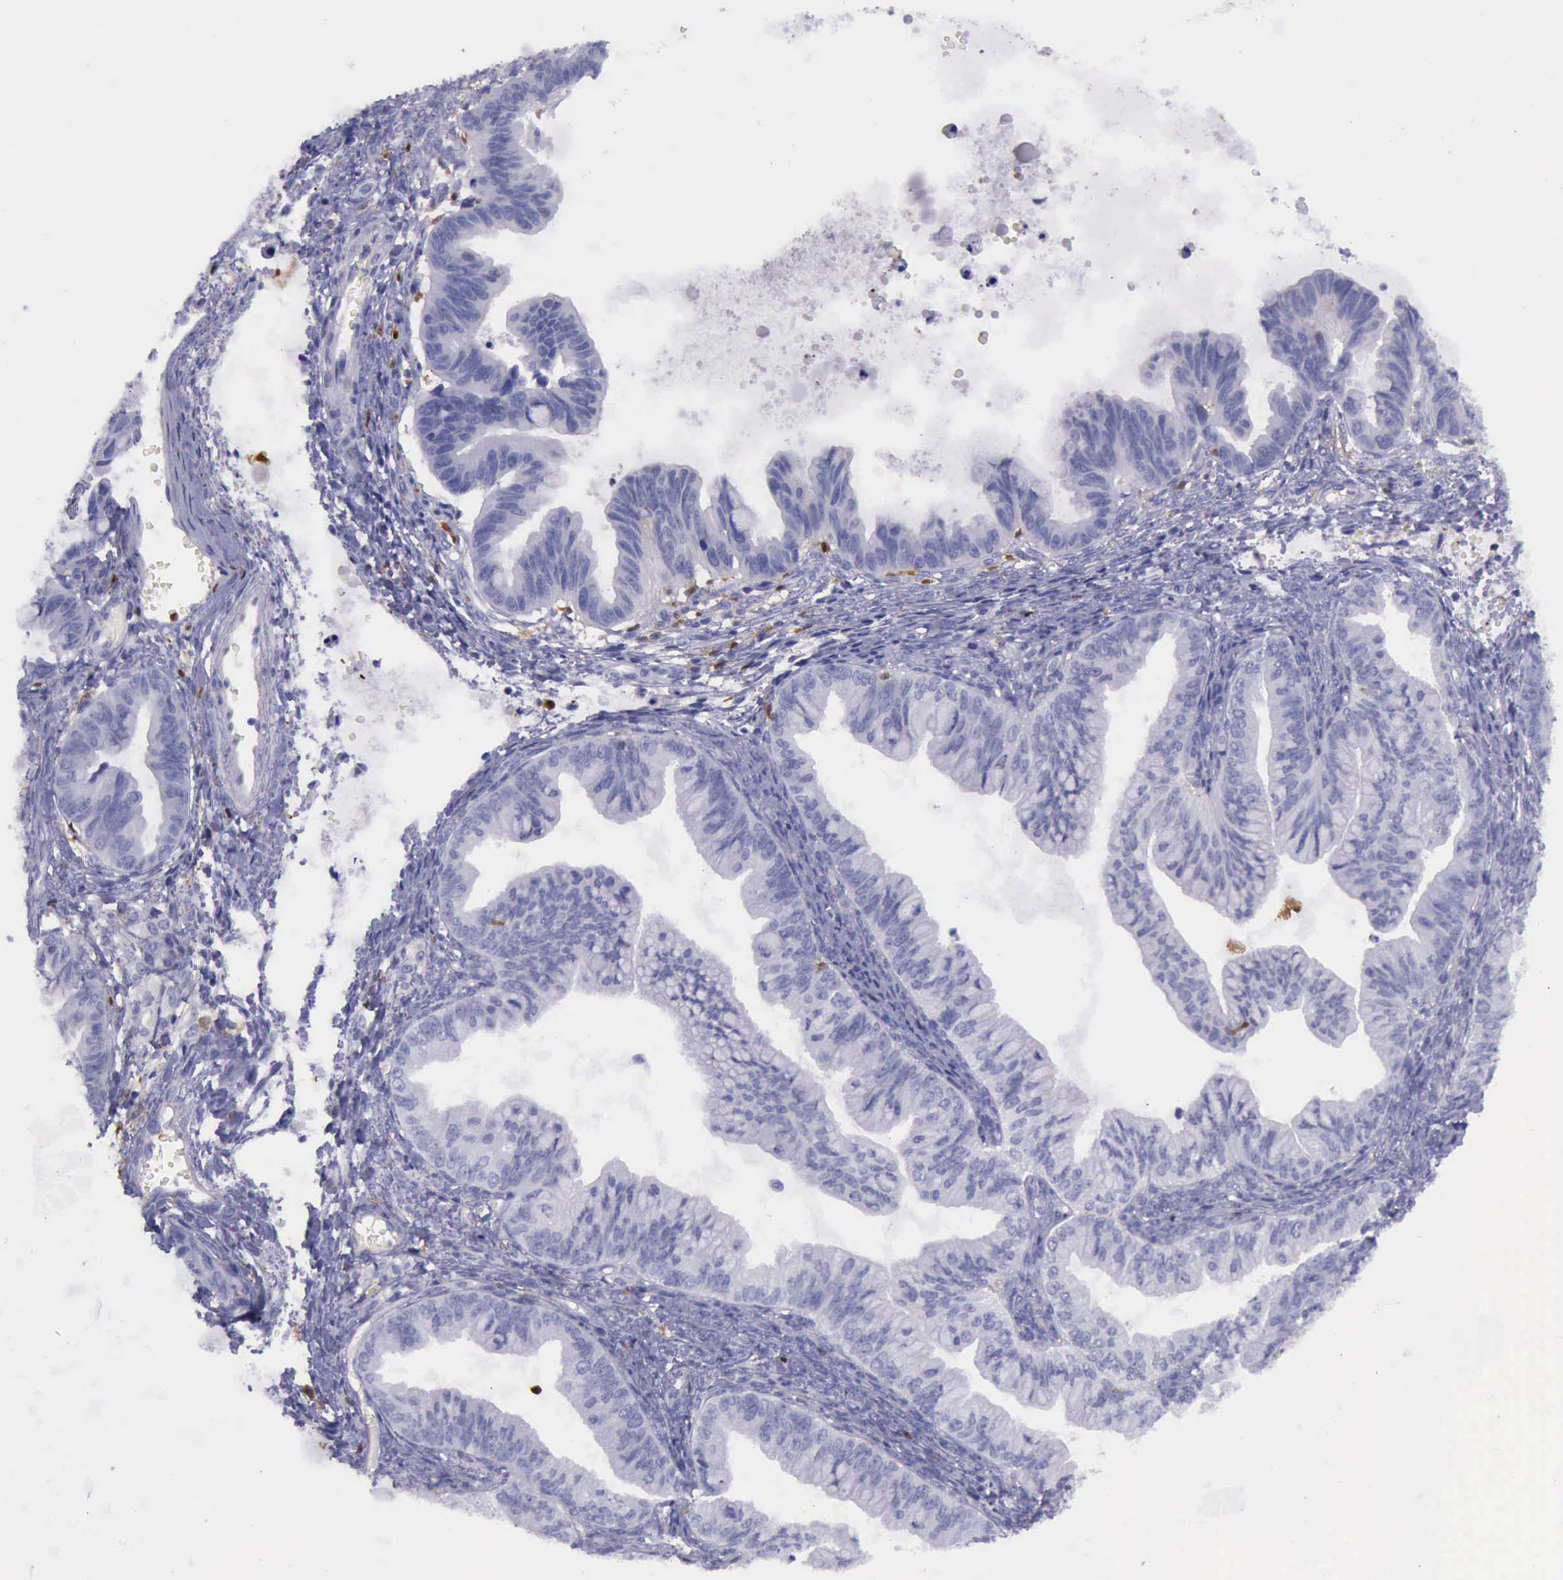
{"staining": {"intensity": "negative", "quantity": "none", "location": "none"}, "tissue": "ovarian cancer", "cell_type": "Tumor cells", "image_type": "cancer", "snomed": [{"axis": "morphology", "description": "Cystadenocarcinoma, mucinous, NOS"}, {"axis": "topography", "description": "Ovary"}], "caption": "High power microscopy histopathology image of an immunohistochemistry histopathology image of ovarian cancer, revealing no significant staining in tumor cells.", "gene": "TYMP", "patient": {"sex": "female", "age": 36}}